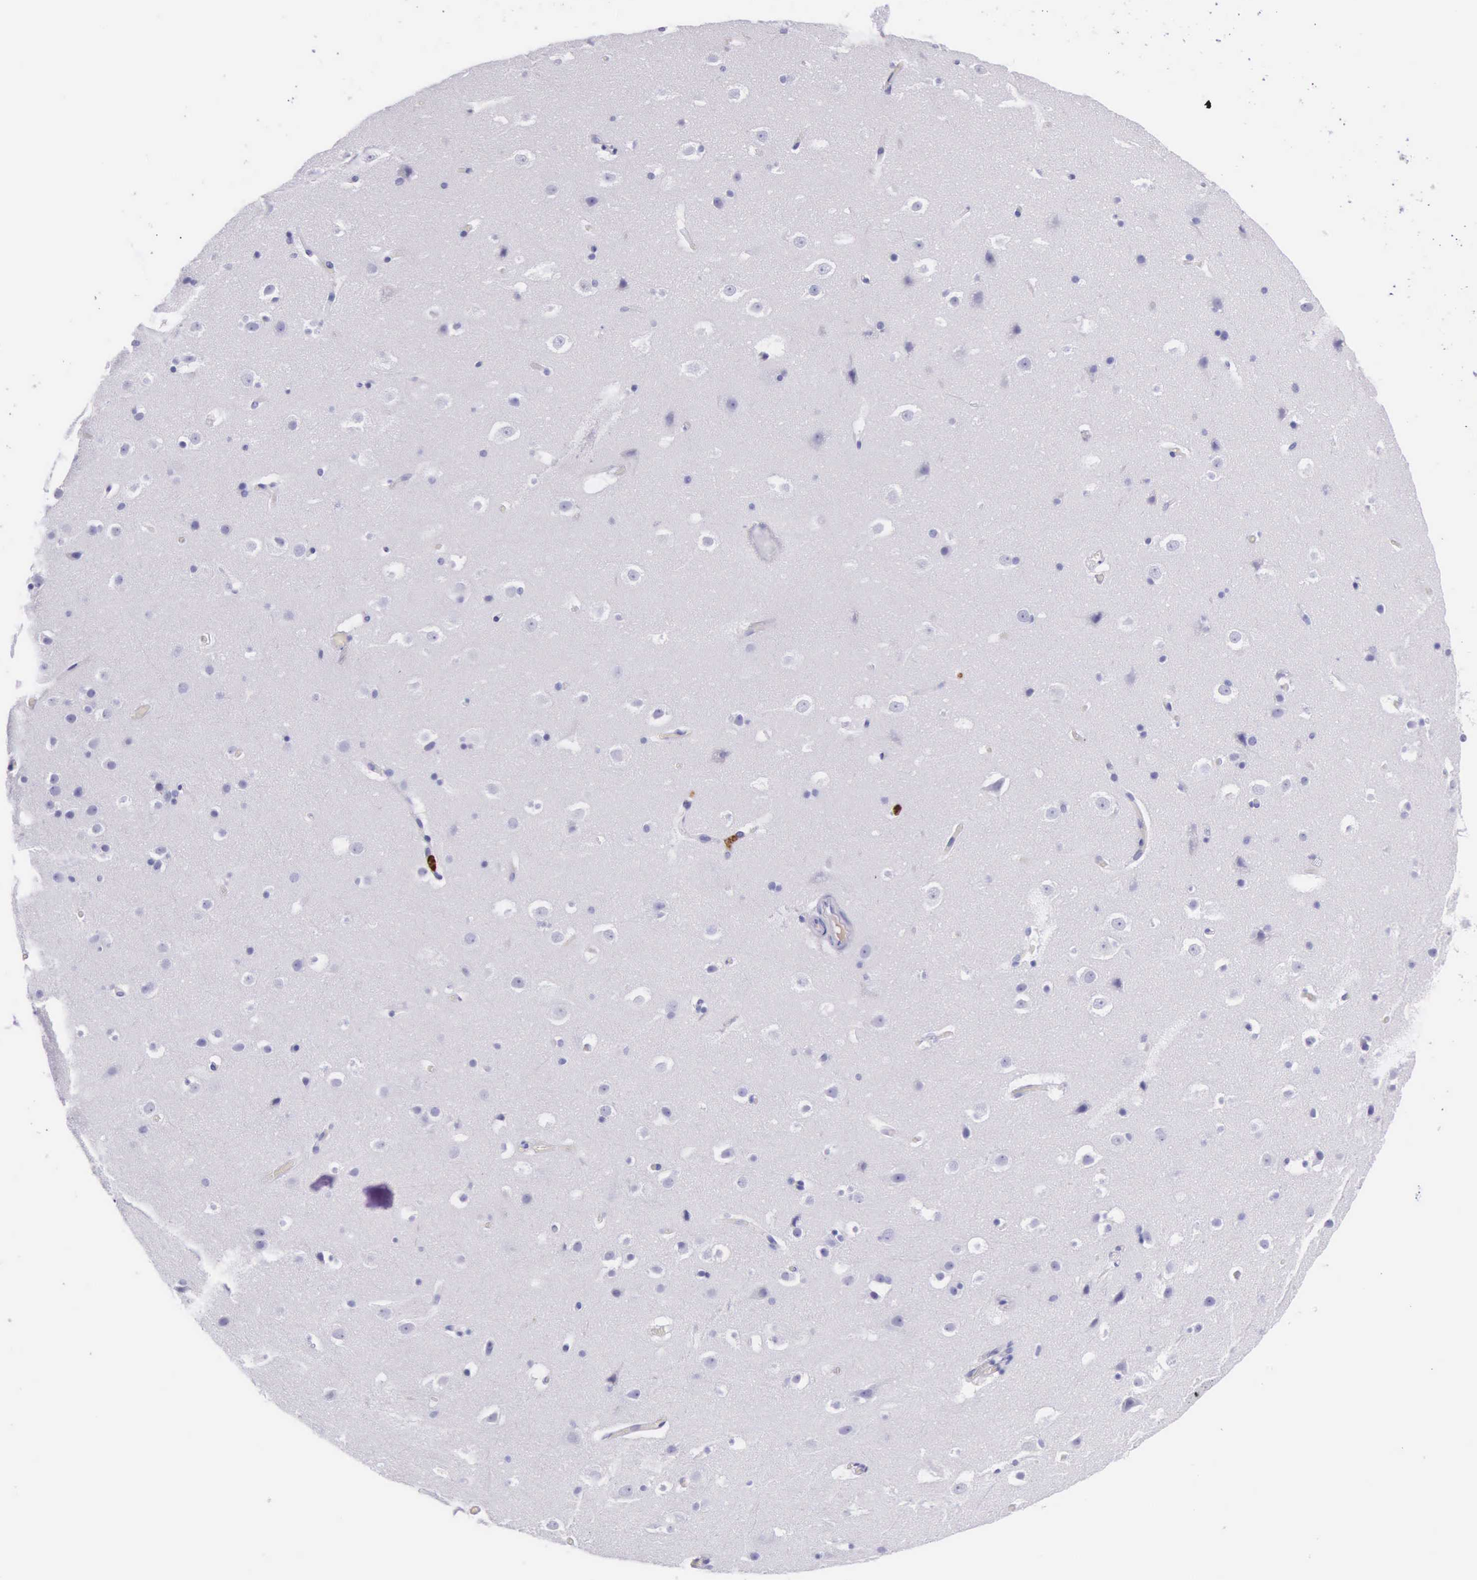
{"staining": {"intensity": "negative", "quantity": "none", "location": "none"}, "tissue": "hippocampus", "cell_type": "Glial cells", "image_type": "normal", "snomed": [{"axis": "morphology", "description": "Normal tissue, NOS"}, {"axis": "topography", "description": "Hippocampus"}], "caption": "This is an immunohistochemistry histopathology image of unremarkable hippocampus. There is no expression in glial cells.", "gene": "FCN1", "patient": {"sex": "male", "age": 45}}